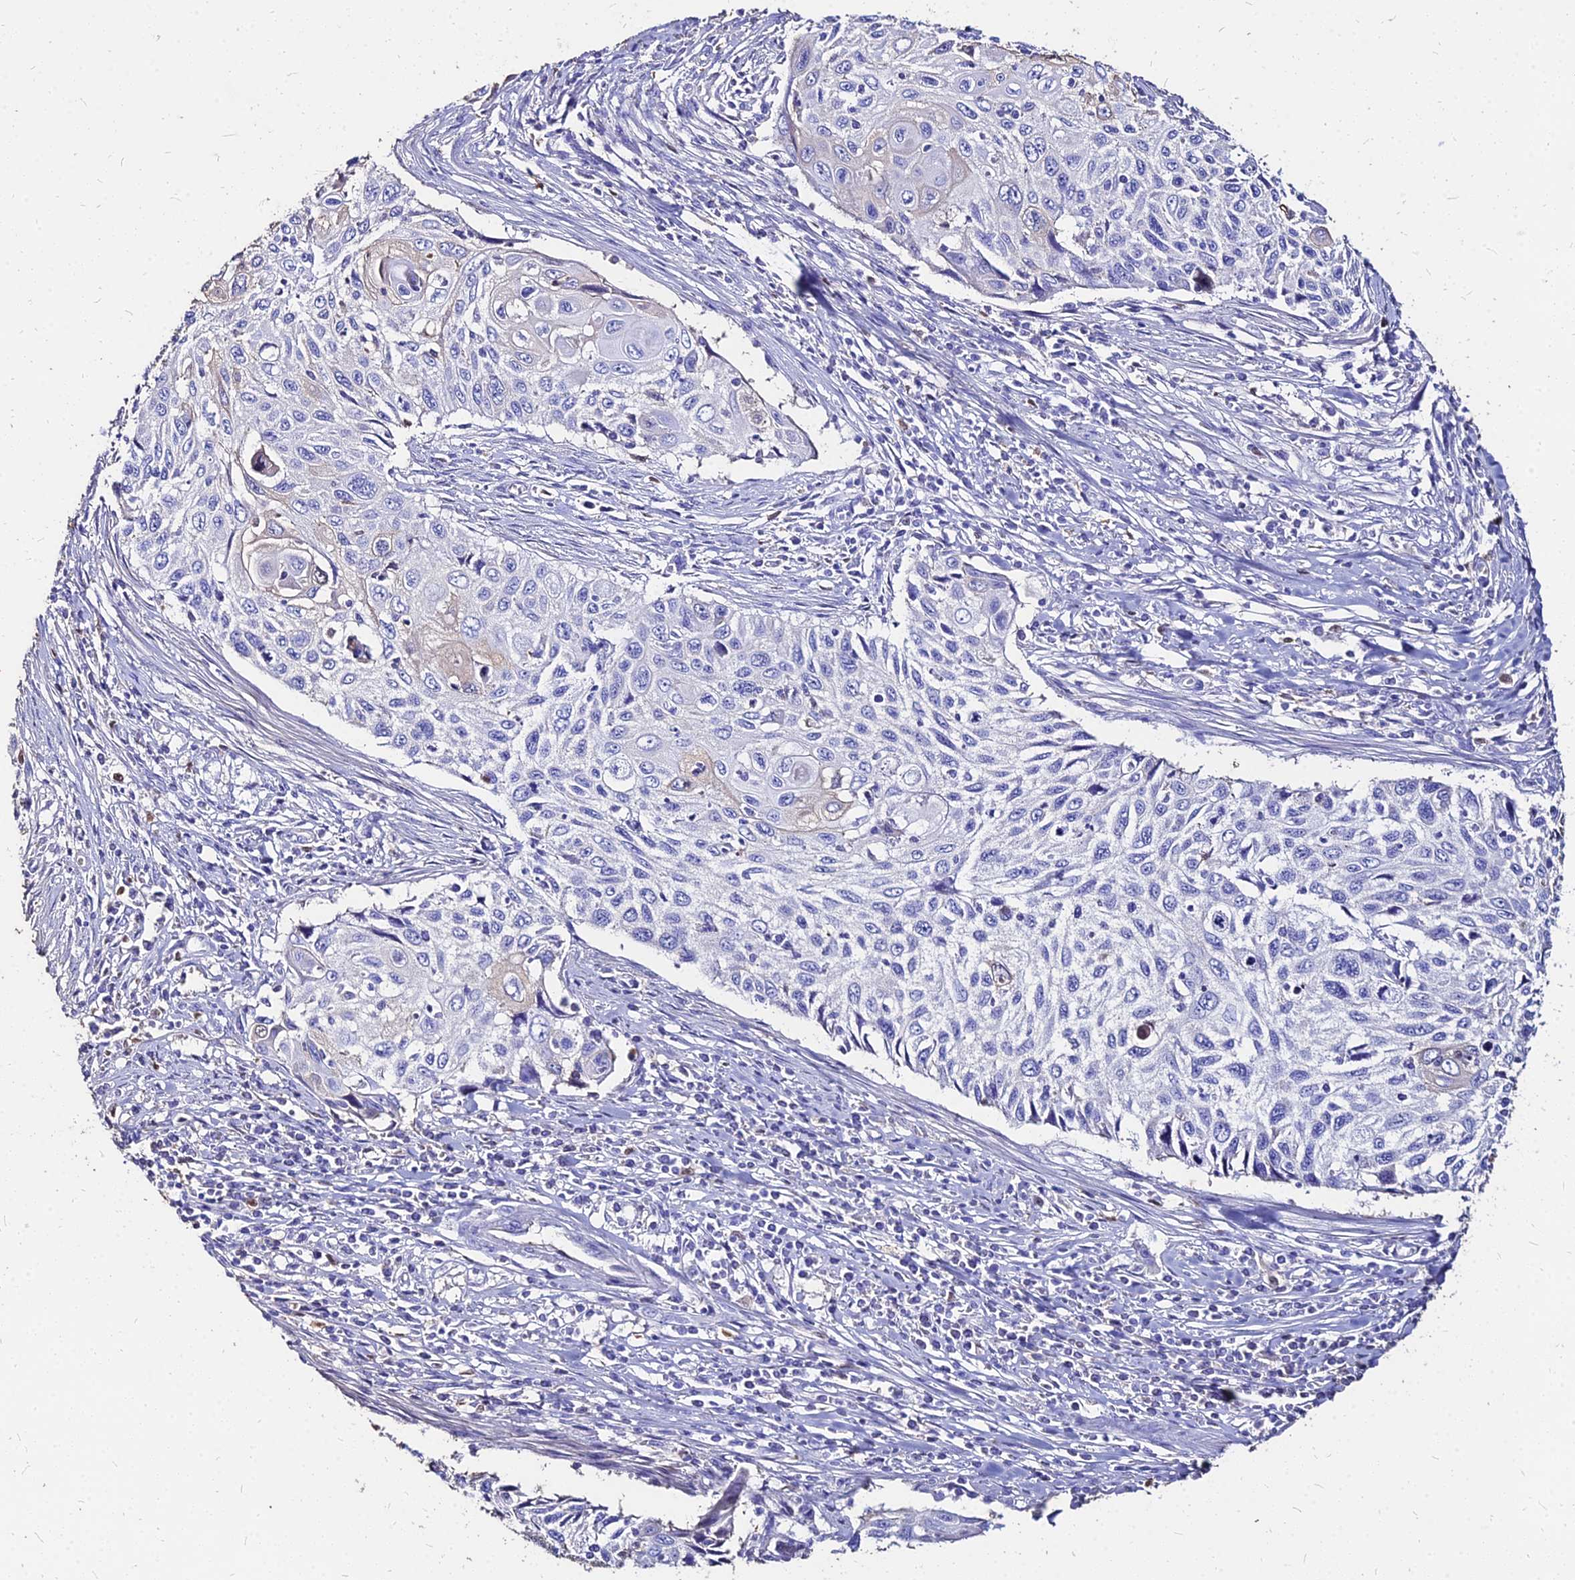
{"staining": {"intensity": "negative", "quantity": "none", "location": "none"}, "tissue": "cervical cancer", "cell_type": "Tumor cells", "image_type": "cancer", "snomed": [{"axis": "morphology", "description": "Squamous cell carcinoma, NOS"}, {"axis": "topography", "description": "Cervix"}], "caption": "Protein analysis of cervical cancer displays no significant staining in tumor cells.", "gene": "NME5", "patient": {"sex": "female", "age": 70}}